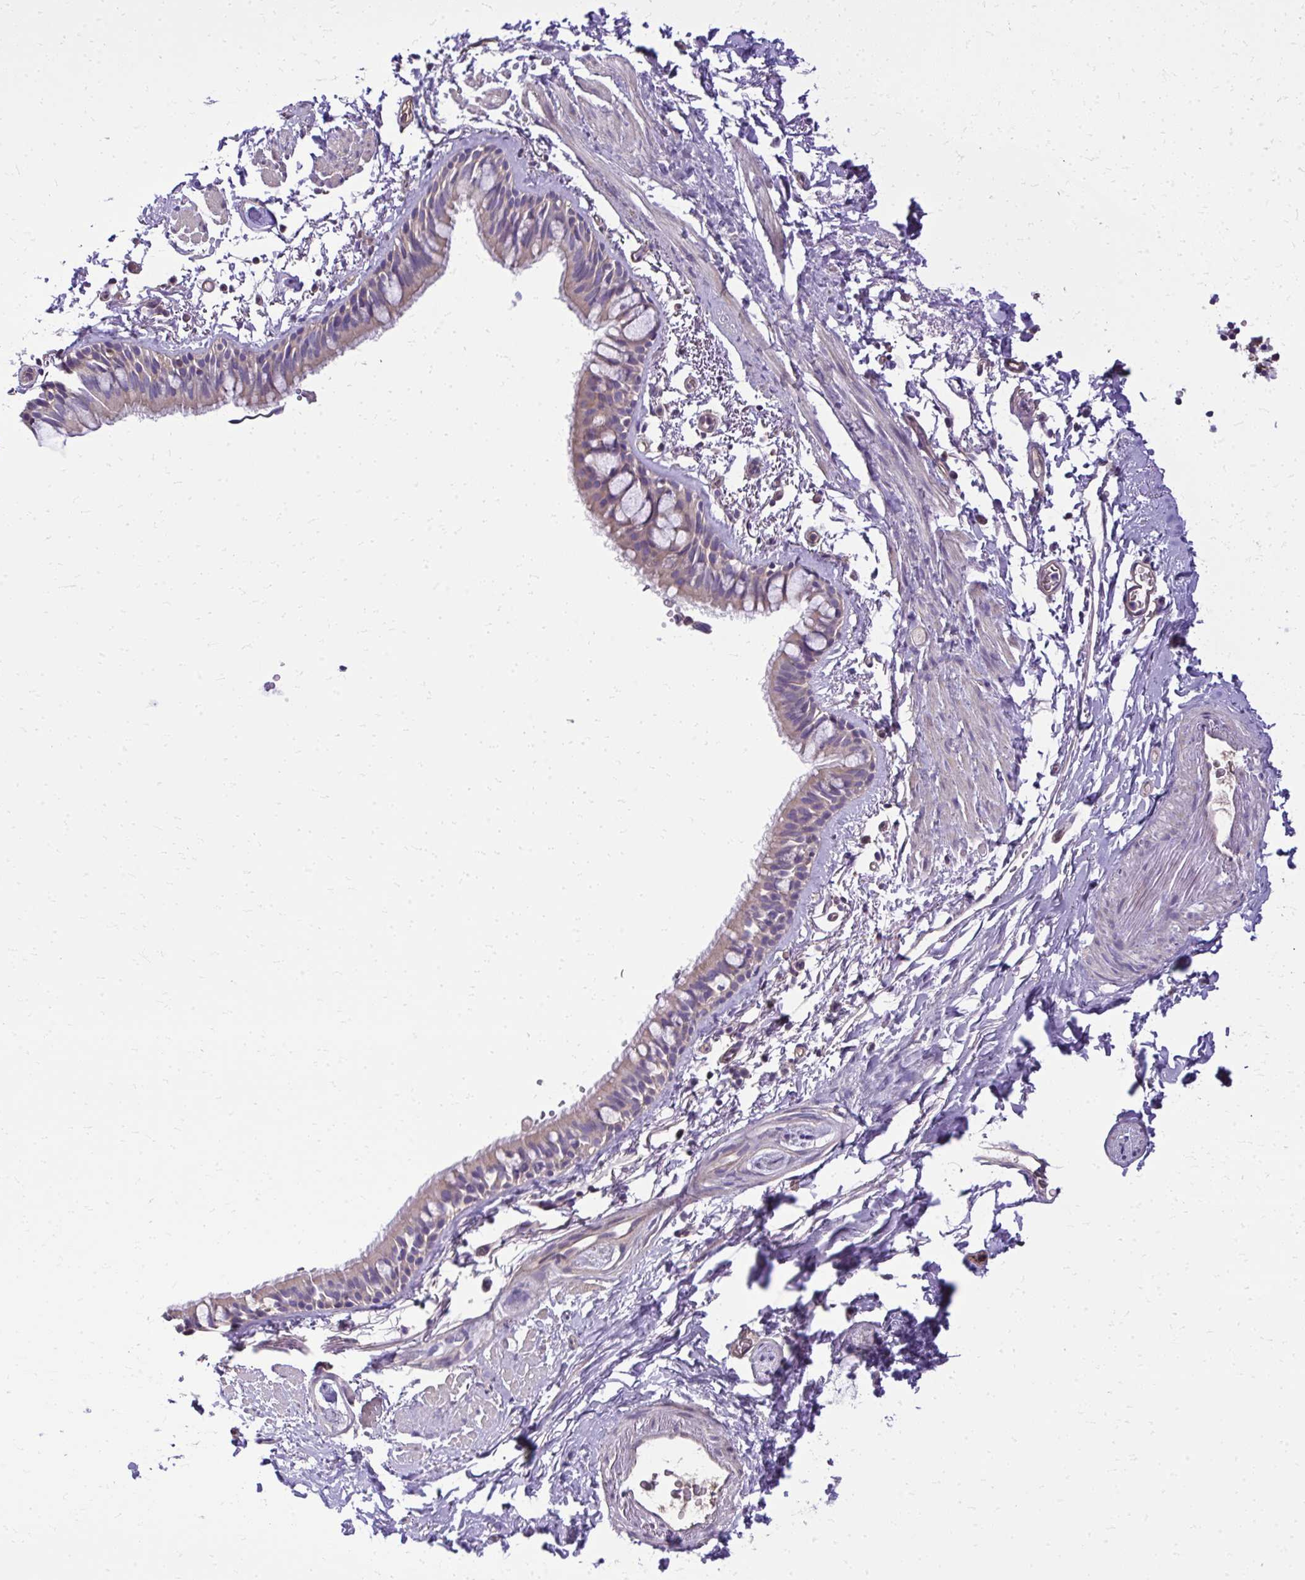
{"staining": {"intensity": "weak", "quantity": "25%-75%", "location": "cytoplasmic/membranous"}, "tissue": "bronchus", "cell_type": "Respiratory epithelial cells", "image_type": "normal", "snomed": [{"axis": "morphology", "description": "Normal tissue, NOS"}, {"axis": "topography", "description": "Lymph node"}, {"axis": "topography", "description": "Cartilage tissue"}, {"axis": "topography", "description": "Bronchus"}], "caption": "Protein staining by immunohistochemistry (IHC) exhibits weak cytoplasmic/membranous expression in approximately 25%-75% of respiratory epithelial cells in unremarkable bronchus.", "gene": "RUNDC3B", "patient": {"sex": "female", "age": 70}}